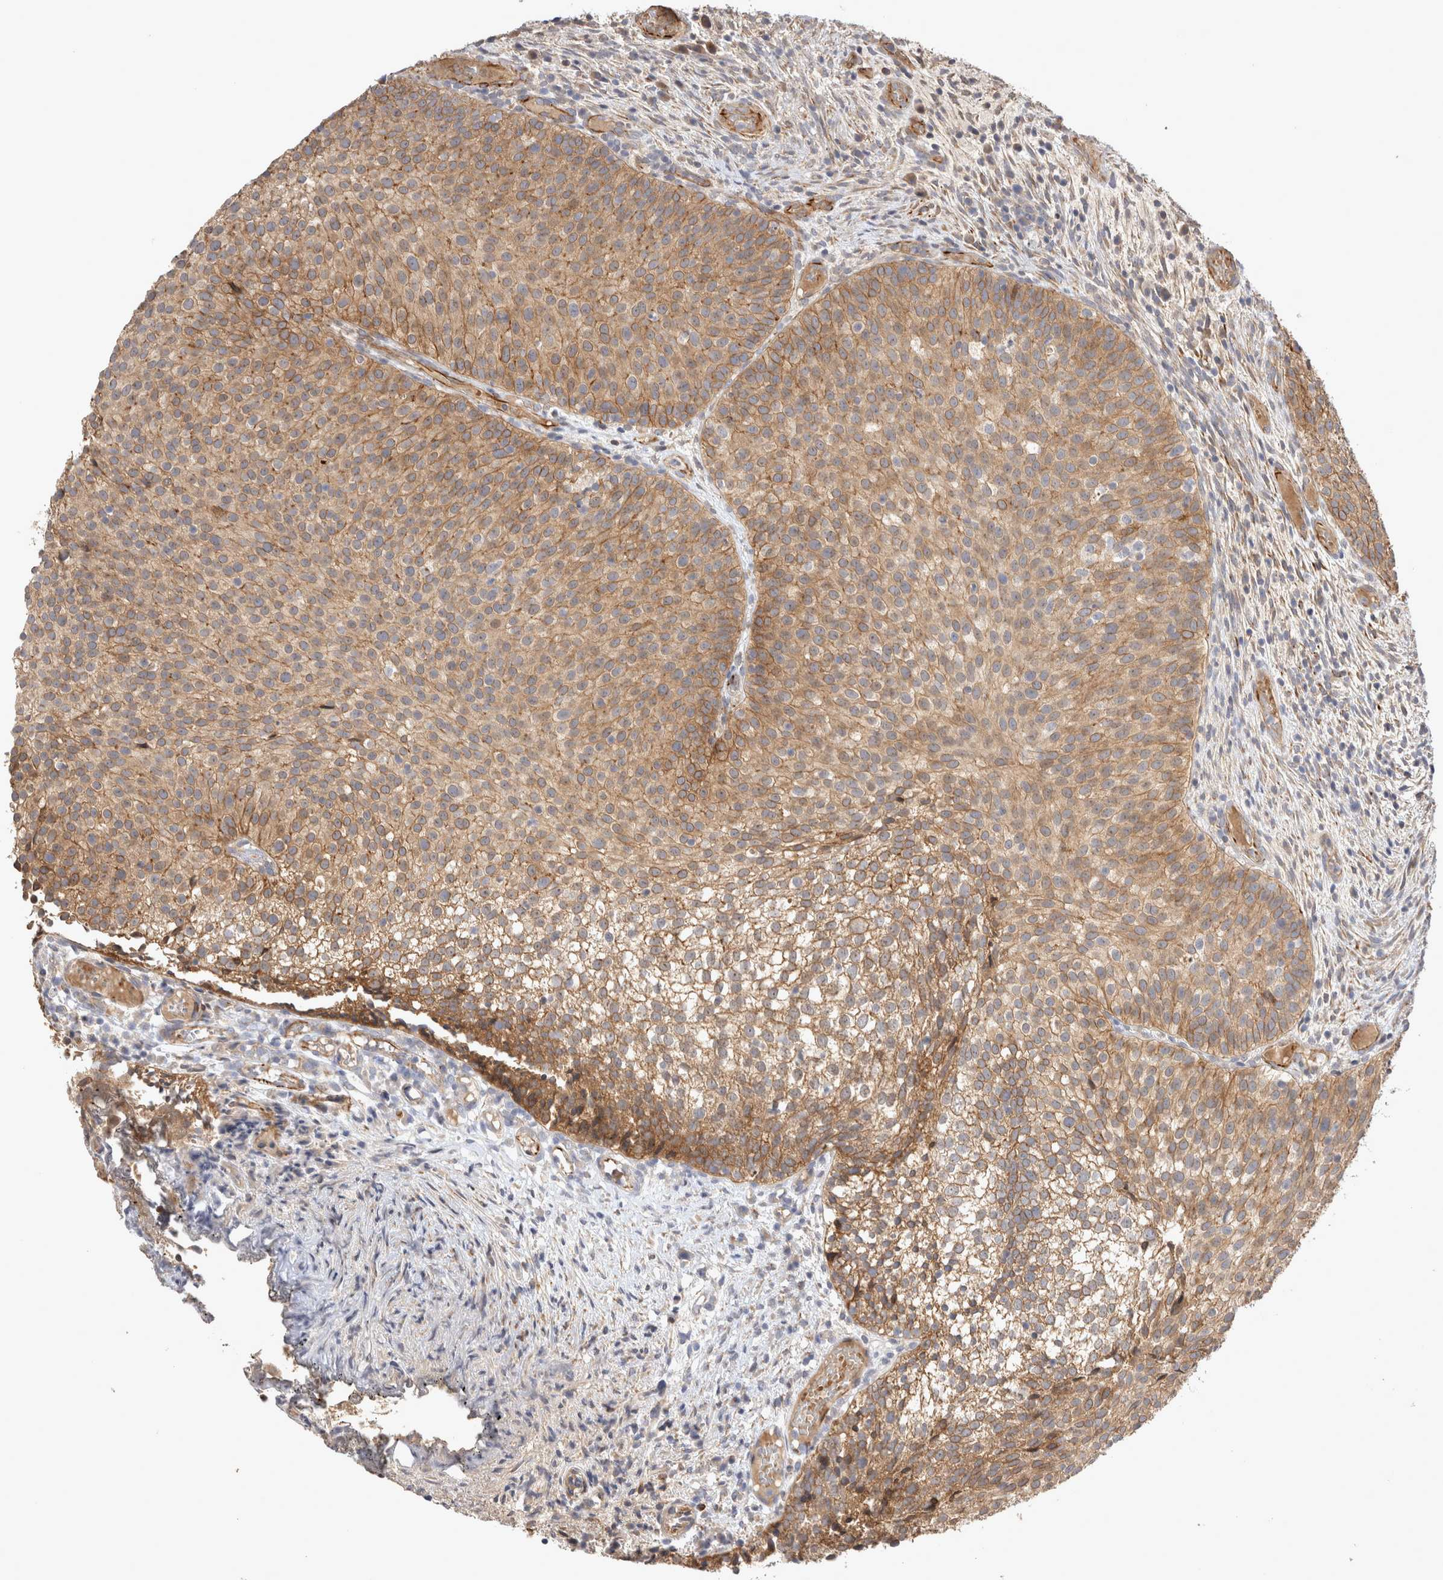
{"staining": {"intensity": "moderate", "quantity": ">75%", "location": "cytoplasmic/membranous"}, "tissue": "urothelial cancer", "cell_type": "Tumor cells", "image_type": "cancer", "snomed": [{"axis": "morphology", "description": "Urothelial carcinoma, Low grade"}, {"axis": "topography", "description": "Urinary bladder"}], "caption": "Low-grade urothelial carcinoma stained with DAB IHC demonstrates medium levels of moderate cytoplasmic/membranous staining in approximately >75% of tumor cells. (Stains: DAB (3,3'-diaminobenzidine) in brown, nuclei in blue, Microscopy: brightfield microscopy at high magnification).", "gene": "NMU", "patient": {"sex": "male", "age": 86}}